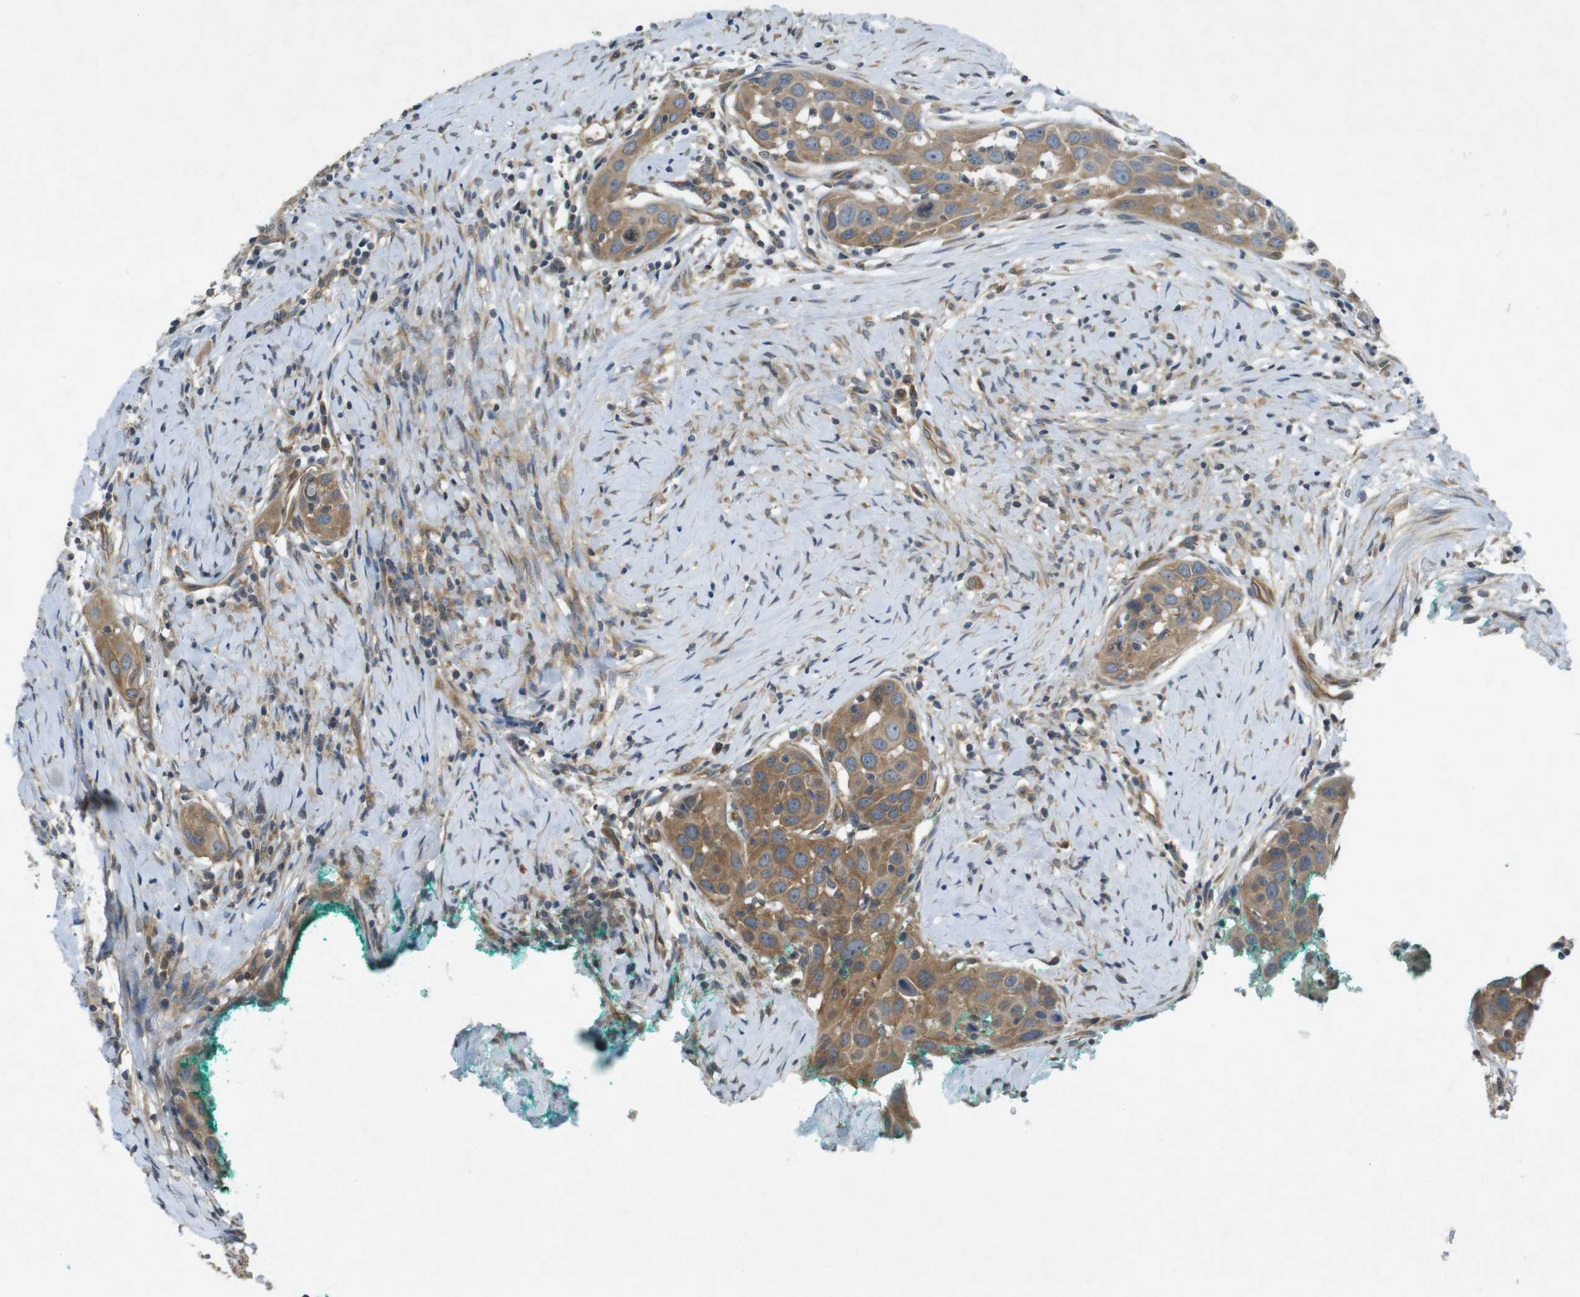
{"staining": {"intensity": "moderate", "quantity": ">75%", "location": "cytoplasmic/membranous"}, "tissue": "head and neck cancer", "cell_type": "Tumor cells", "image_type": "cancer", "snomed": [{"axis": "morphology", "description": "Squamous cell carcinoma, NOS"}, {"axis": "topography", "description": "Oral tissue"}, {"axis": "topography", "description": "Head-Neck"}], "caption": "Protein staining of squamous cell carcinoma (head and neck) tissue shows moderate cytoplasmic/membranous positivity in approximately >75% of tumor cells.", "gene": "KIF5B", "patient": {"sex": "female", "age": 50}}